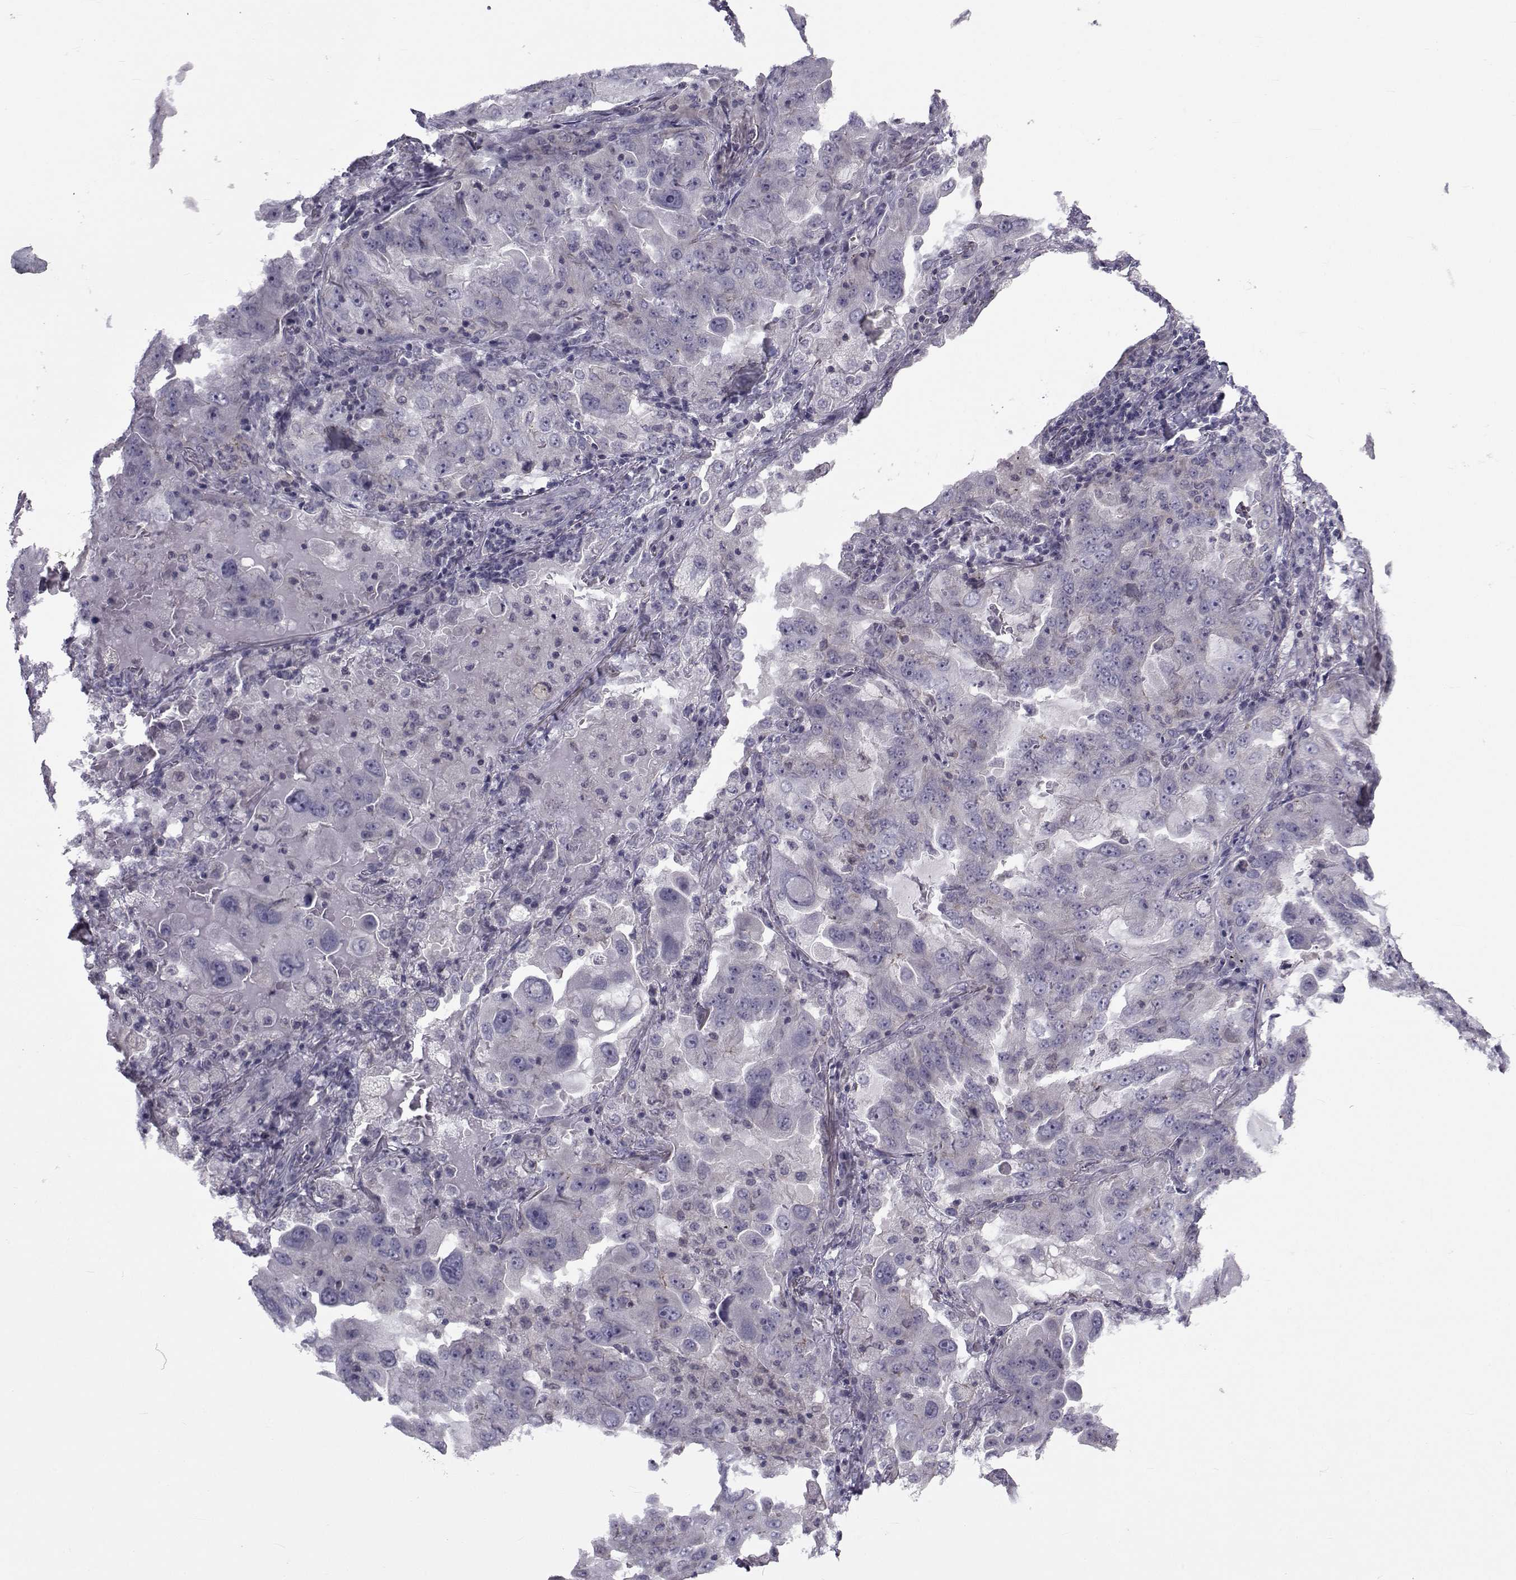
{"staining": {"intensity": "negative", "quantity": "none", "location": "none"}, "tissue": "lung cancer", "cell_type": "Tumor cells", "image_type": "cancer", "snomed": [{"axis": "morphology", "description": "Adenocarcinoma, NOS"}, {"axis": "topography", "description": "Lung"}], "caption": "Tumor cells are negative for protein expression in human lung adenocarcinoma.", "gene": "SLC30A10", "patient": {"sex": "female", "age": 61}}